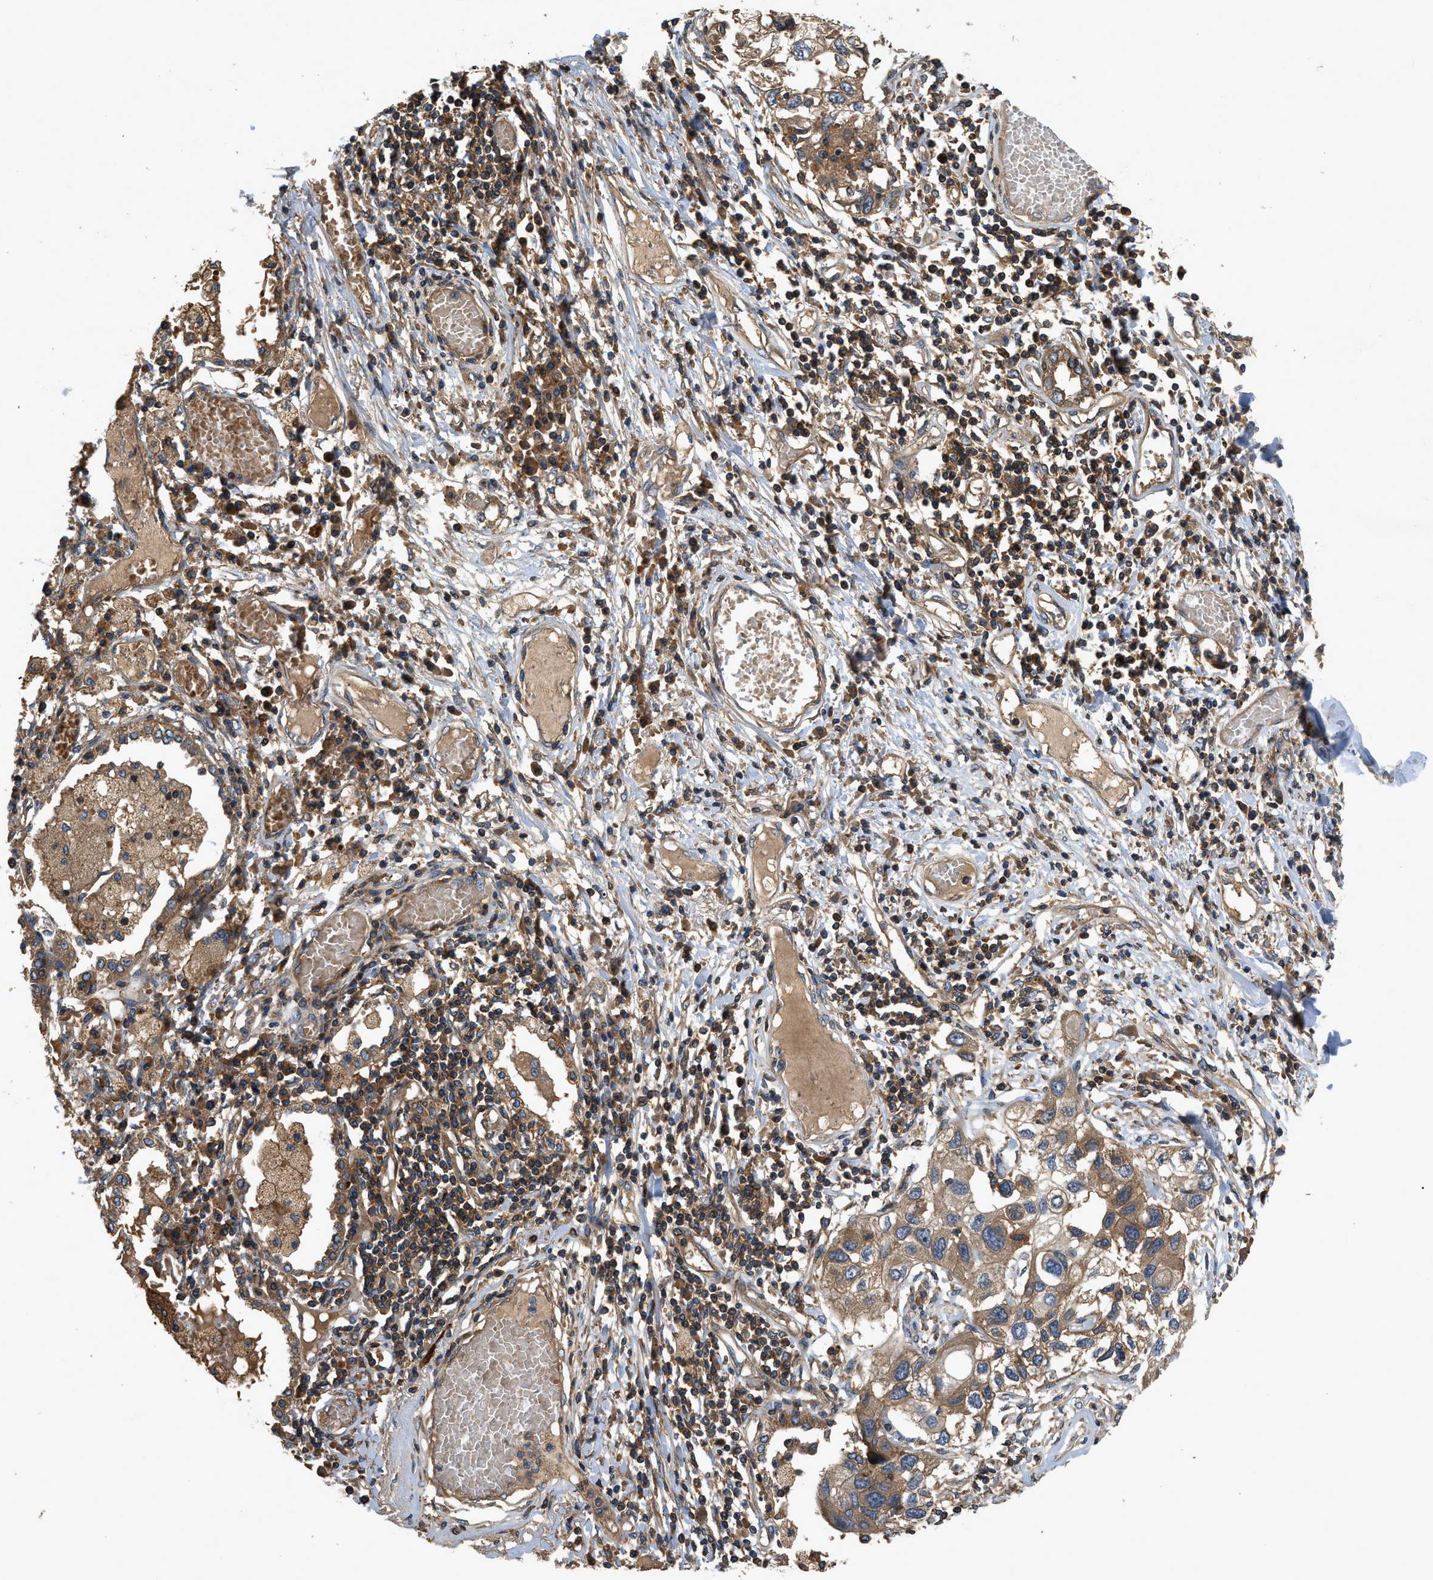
{"staining": {"intensity": "moderate", "quantity": ">75%", "location": "cytoplasmic/membranous"}, "tissue": "lung cancer", "cell_type": "Tumor cells", "image_type": "cancer", "snomed": [{"axis": "morphology", "description": "Squamous cell carcinoma, NOS"}, {"axis": "topography", "description": "Lung"}], "caption": "An image of lung squamous cell carcinoma stained for a protein reveals moderate cytoplasmic/membranous brown staining in tumor cells.", "gene": "CNNM3", "patient": {"sex": "male", "age": 71}}